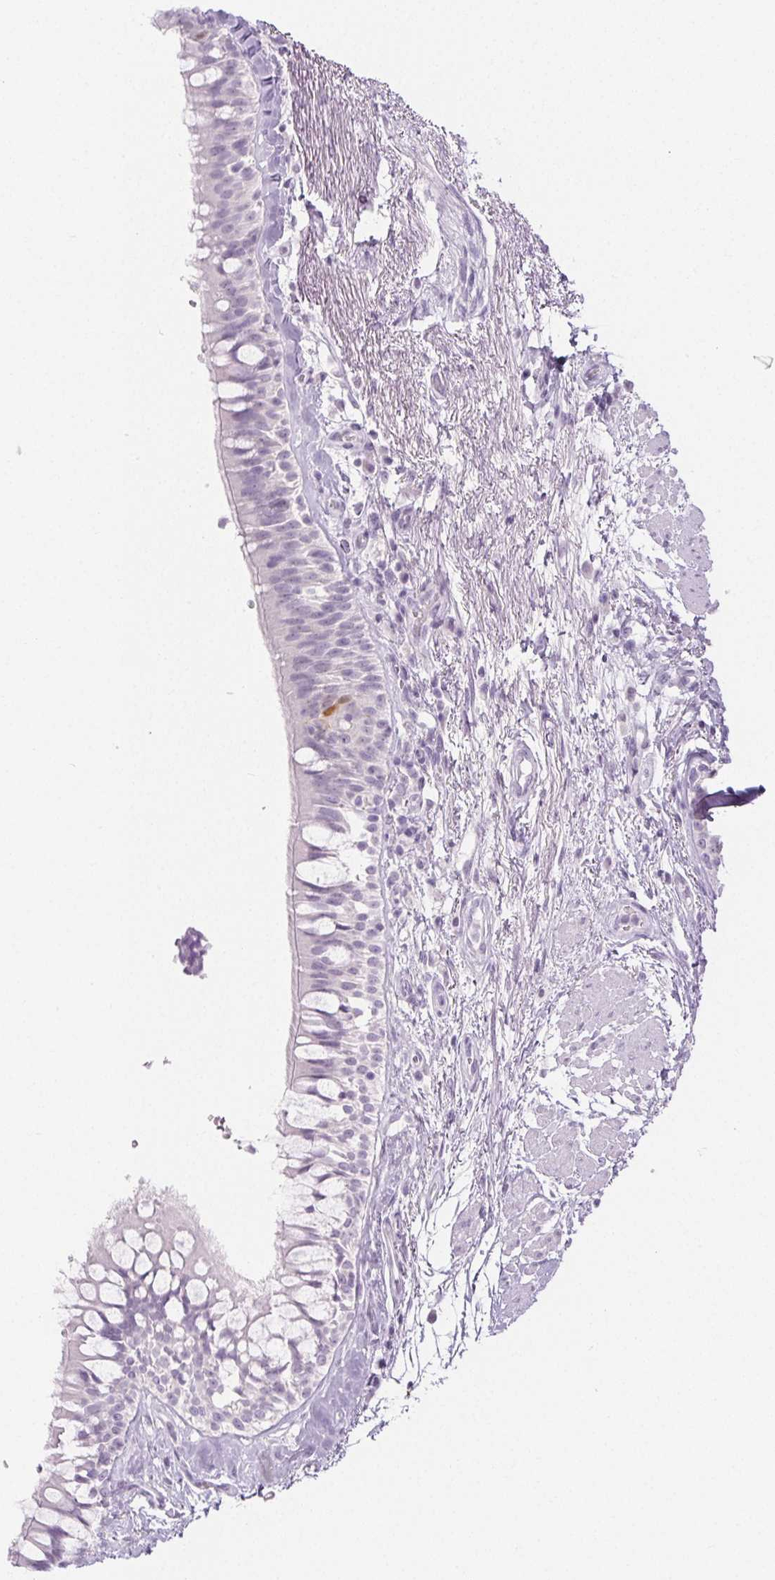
{"staining": {"intensity": "negative", "quantity": "none", "location": "none"}, "tissue": "soft tissue", "cell_type": "Chondrocytes", "image_type": "normal", "snomed": [{"axis": "morphology", "description": "Normal tissue, NOS"}, {"axis": "topography", "description": "Cartilage tissue"}, {"axis": "topography", "description": "Bronchus"}], "caption": "Immunohistochemistry histopathology image of benign human soft tissue stained for a protein (brown), which demonstrates no expression in chondrocytes.", "gene": "SPRR3", "patient": {"sex": "male", "age": 64}}